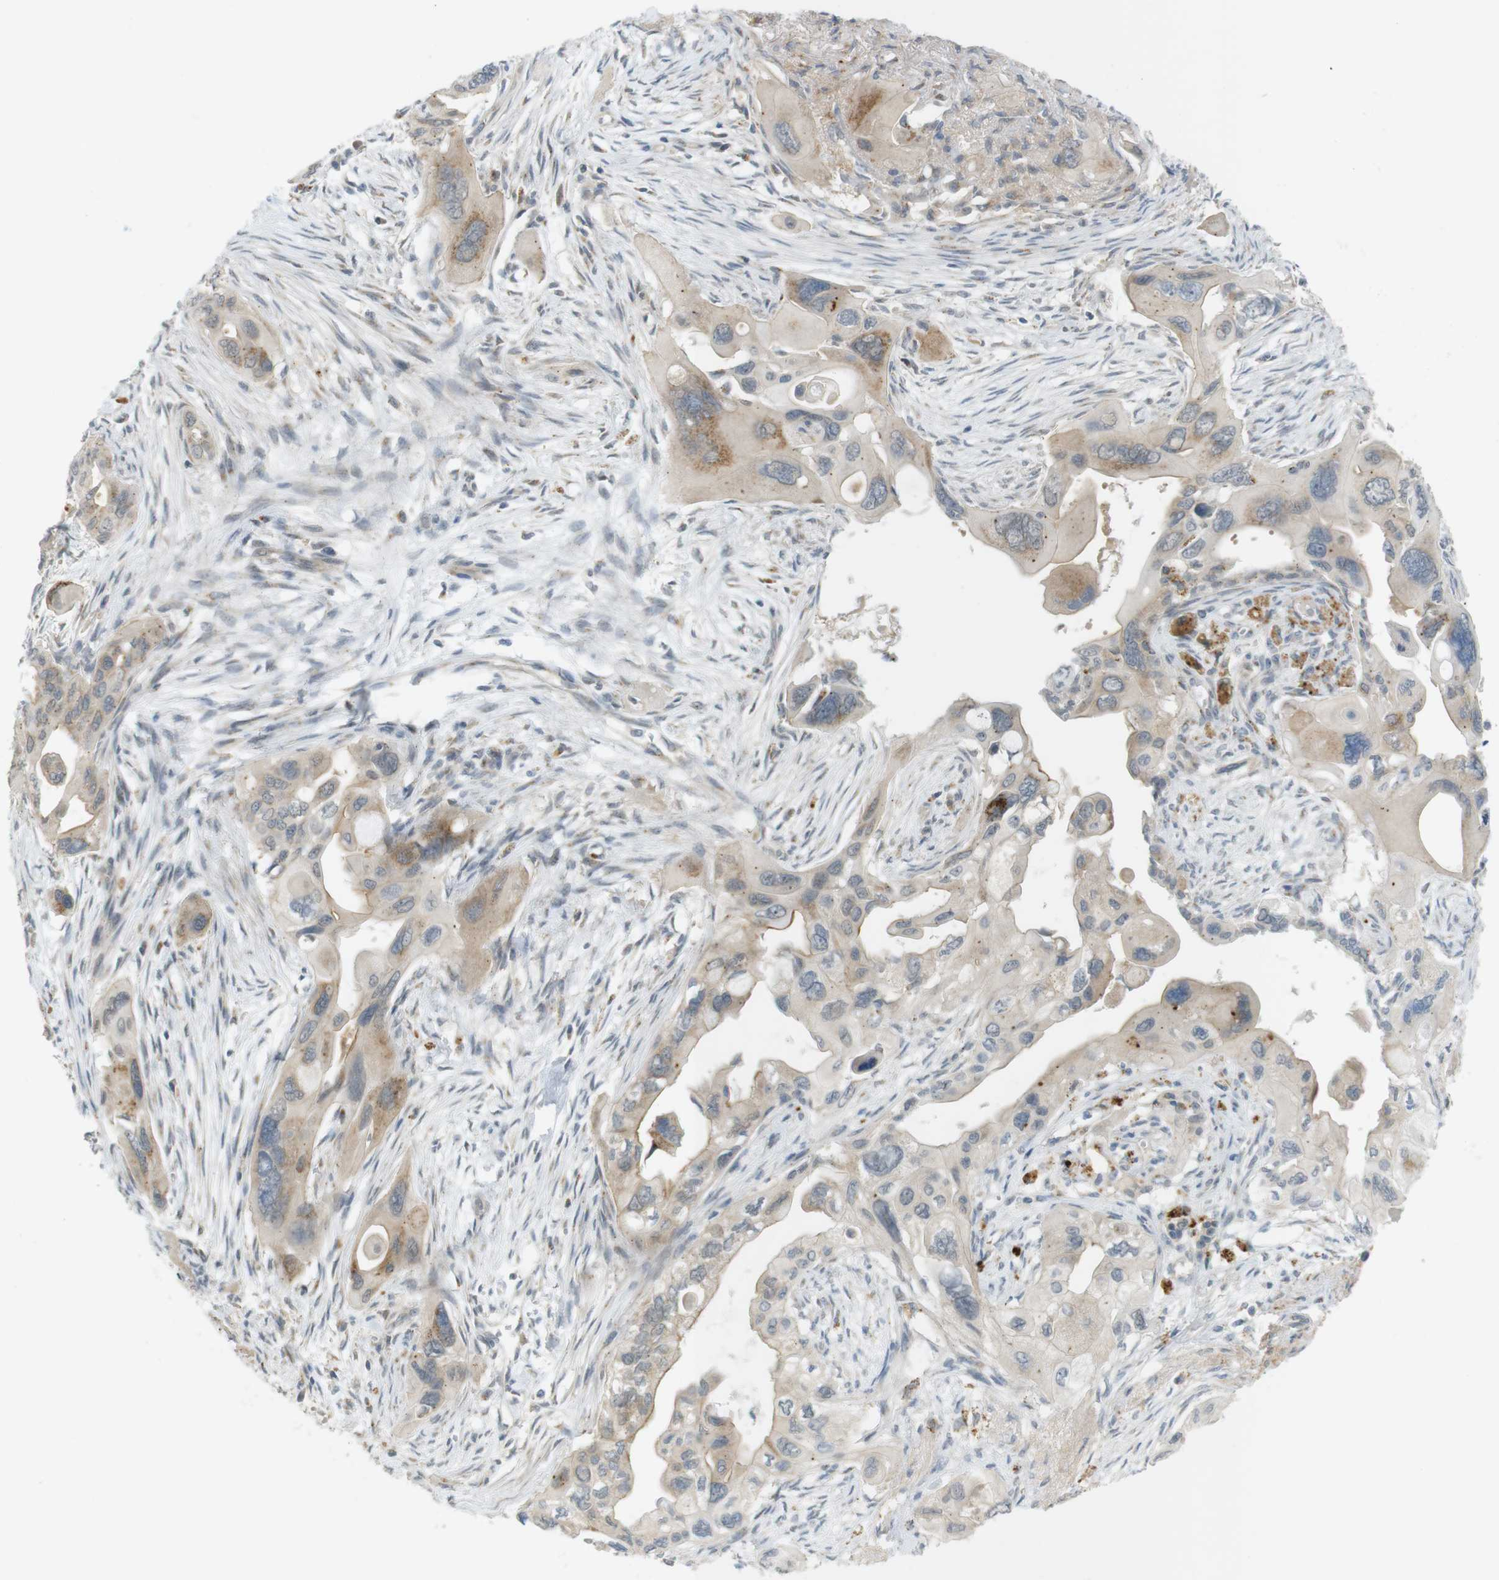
{"staining": {"intensity": "moderate", "quantity": ">75%", "location": "cytoplasmic/membranous"}, "tissue": "pancreatic cancer", "cell_type": "Tumor cells", "image_type": "cancer", "snomed": [{"axis": "morphology", "description": "Adenocarcinoma, NOS"}, {"axis": "topography", "description": "Pancreas"}], "caption": "This histopathology image displays pancreatic cancer stained with IHC to label a protein in brown. The cytoplasmic/membranous of tumor cells show moderate positivity for the protein. Nuclei are counter-stained blue.", "gene": "UGT8", "patient": {"sex": "male", "age": 73}}